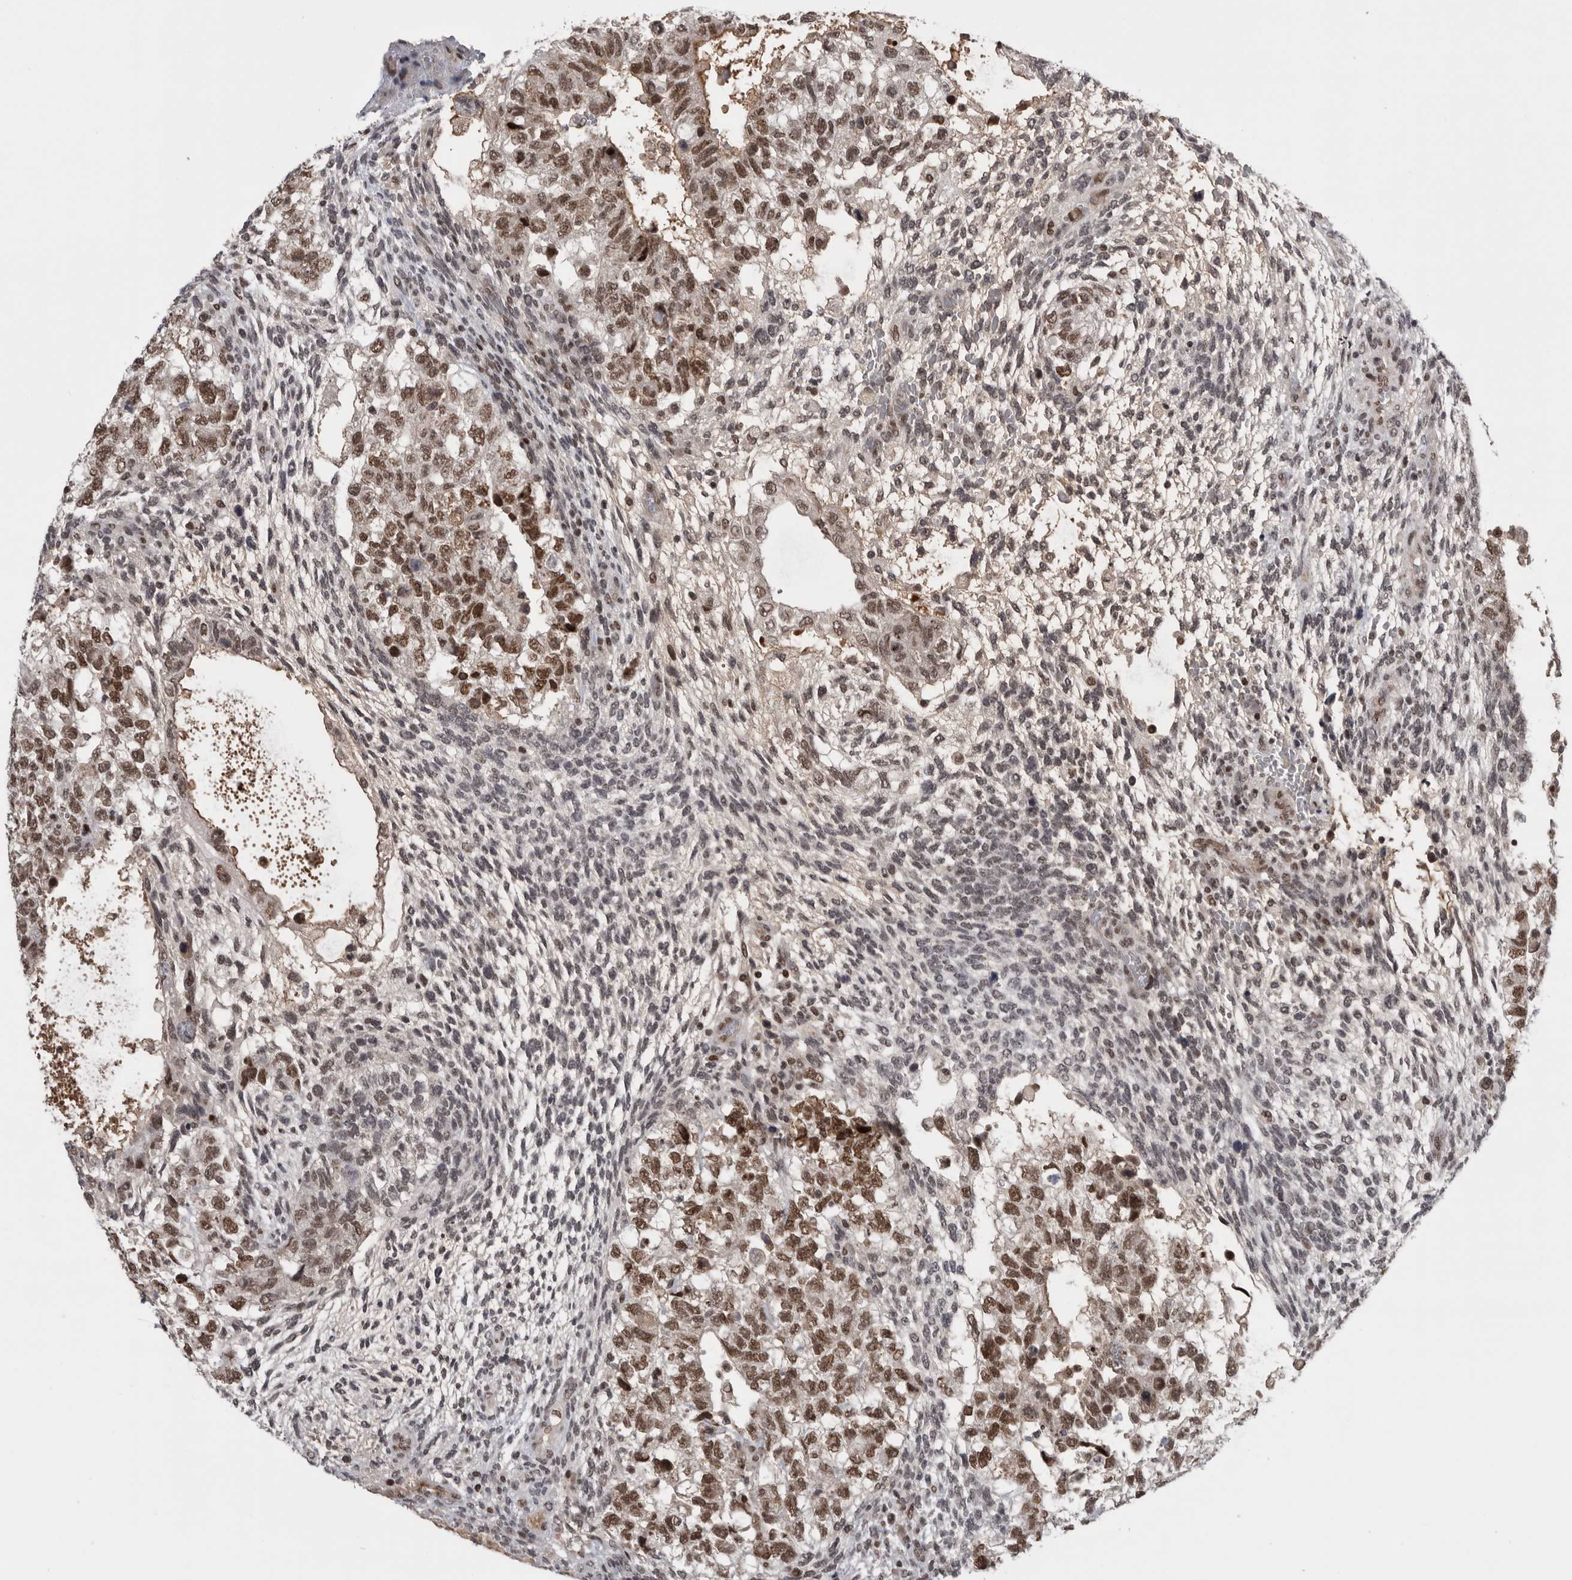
{"staining": {"intensity": "moderate", "quantity": ">75%", "location": "nuclear"}, "tissue": "testis cancer", "cell_type": "Tumor cells", "image_type": "cancer", "snomed": [{"axis": "morphology", "description": "Carcinoma, Embryonal, NOS"}, {"axis": "topography", "description": "Testis"}], "caption": "Moderate nuclear expression is identified in about >75% of tumor cells in embryonal carcinoma (testis).", "gene": "POU5F1", "patient": {"sex": "male", "age": 36}}